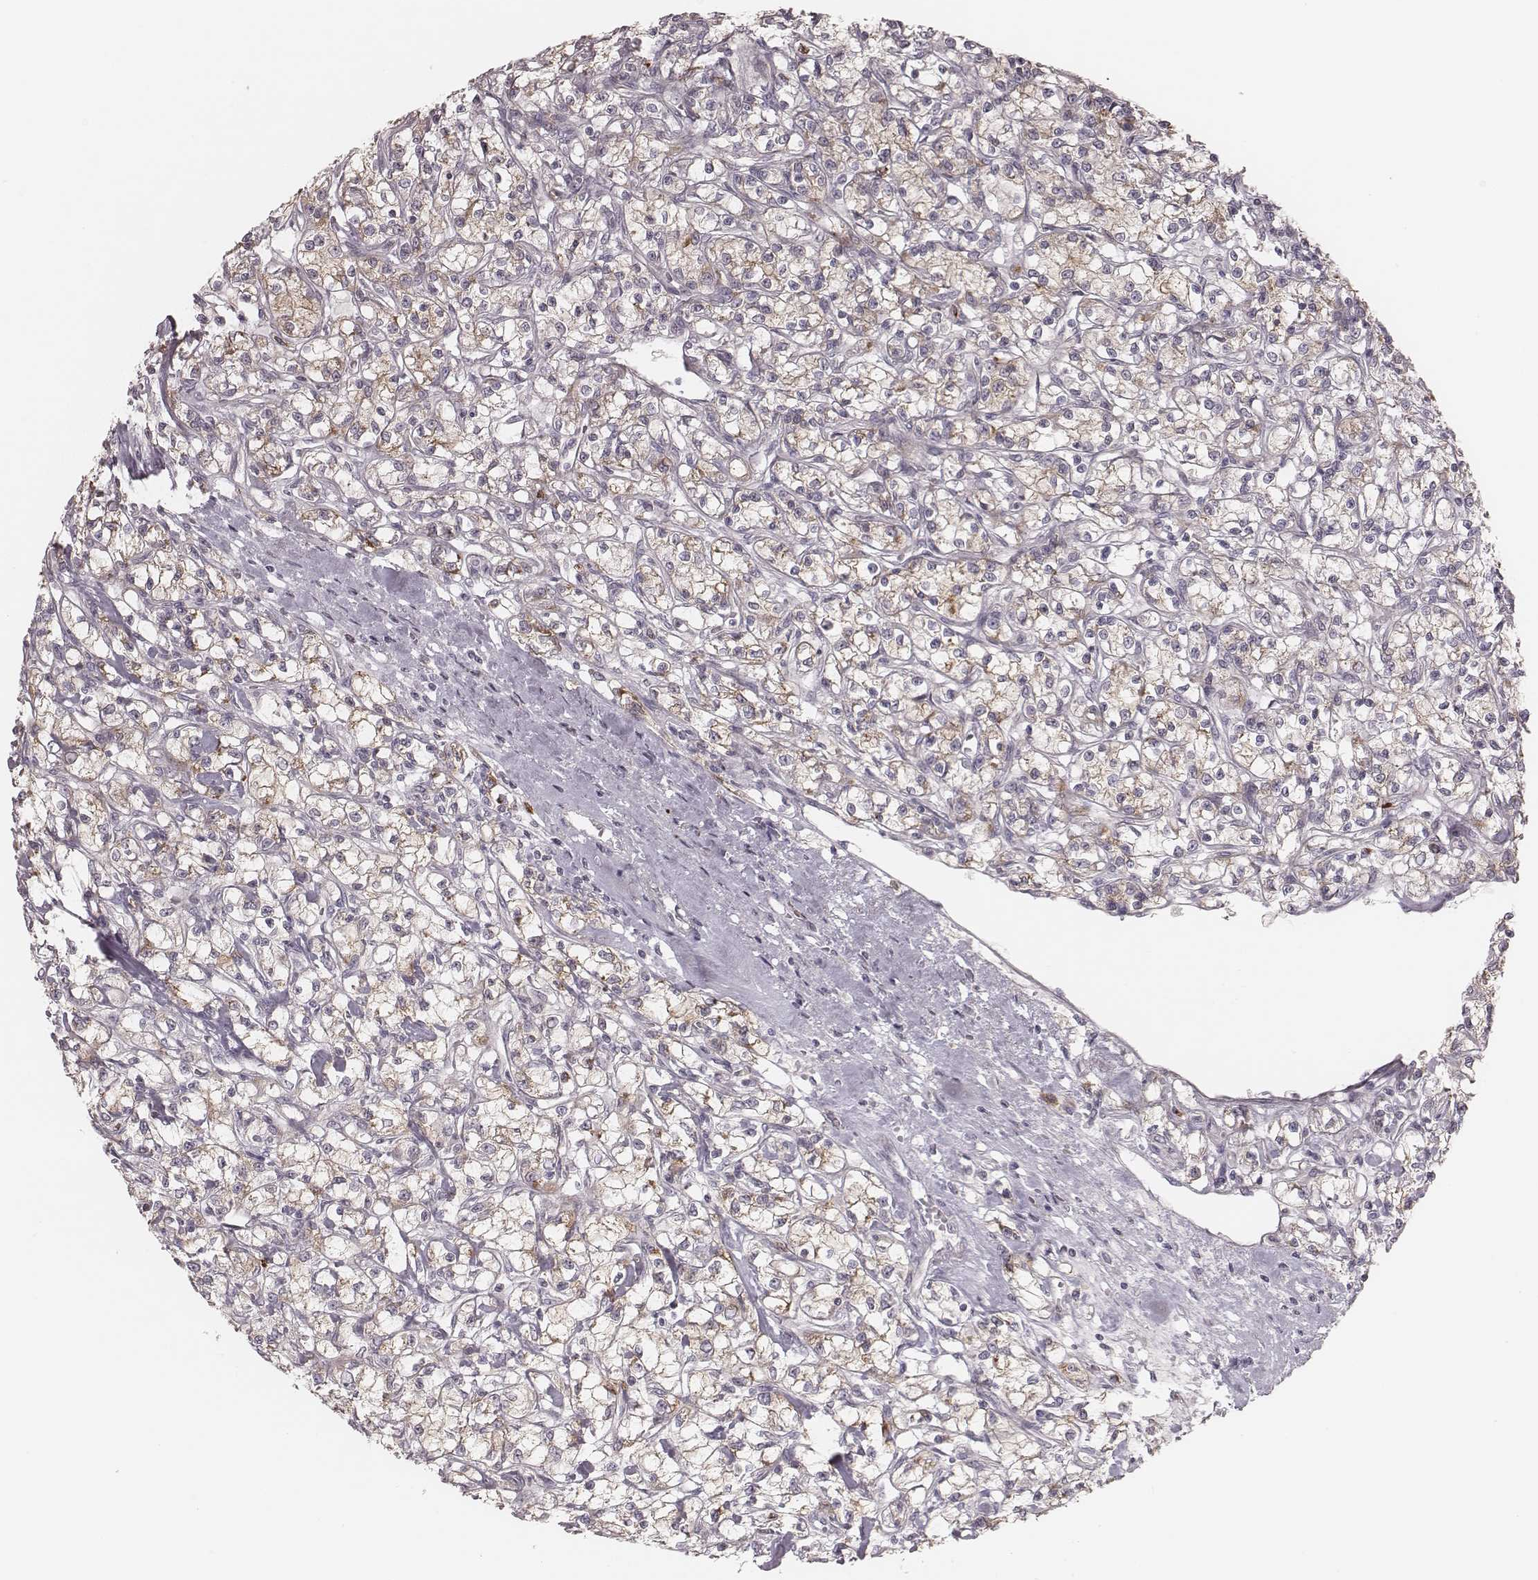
{"staining": {"intensity": "moderate", "quantity": ">75%", "location": "cytoplasmic/membranous"}, "tissue": "renal cancer", "cell_type": "Tumor cells", "image_type": "cancer", "snomed": [{"axis": "morphology", "description": "Adenocarcinoma, NOS"}, {"axis": "topography", "description": "Kidney"}], "caption": "Adenocarcinoma (renal) tissue displays moderate cytoplasmic/membranous expression in approximately >75% of tumor cells, visualized by immunohistochemistry.", "gene": "ABCA7", "patient": {"sex": "female", "age": 59}}